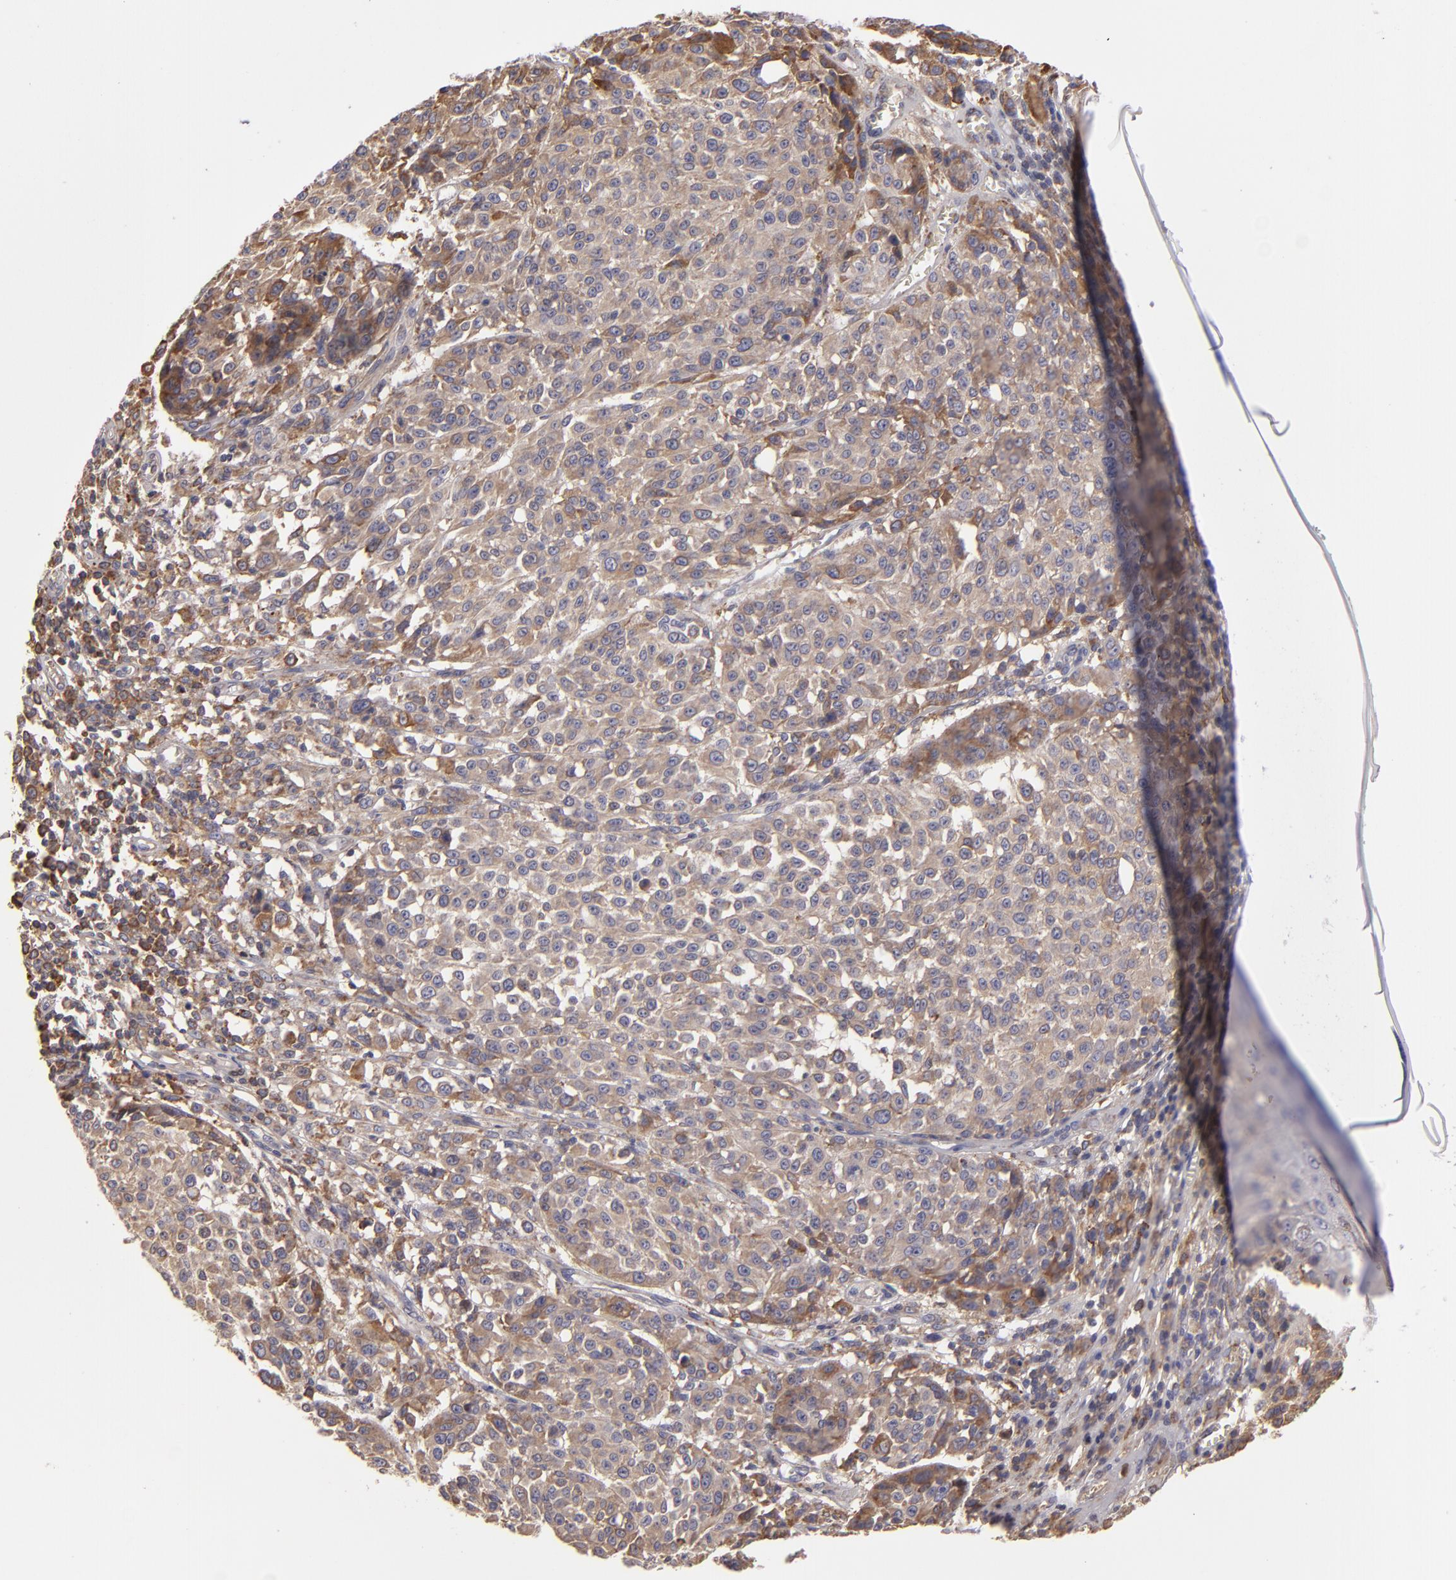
{"staining": {"intensity": "moderate", "quantity": ">75%", "location": "cytoplasmic/membranous"}, "tissue": "melanoma", "cell_type": "Tumor cells", "image_type": "cancer", "snomed": [{"axis": "morphology", "description": "Malignant melanoma, NOS"}, {"axis": "topography", "description": "Skin"}], "caption": "Melanoma tissue displays moderate cytoplasmic/membranous positivity in approximately >75% of tumor cells, visualized by immunohistochemistry. Nuclei are stained in blue.", "gene": "CFB", "patient": {"sex": "female", "age": 49}}